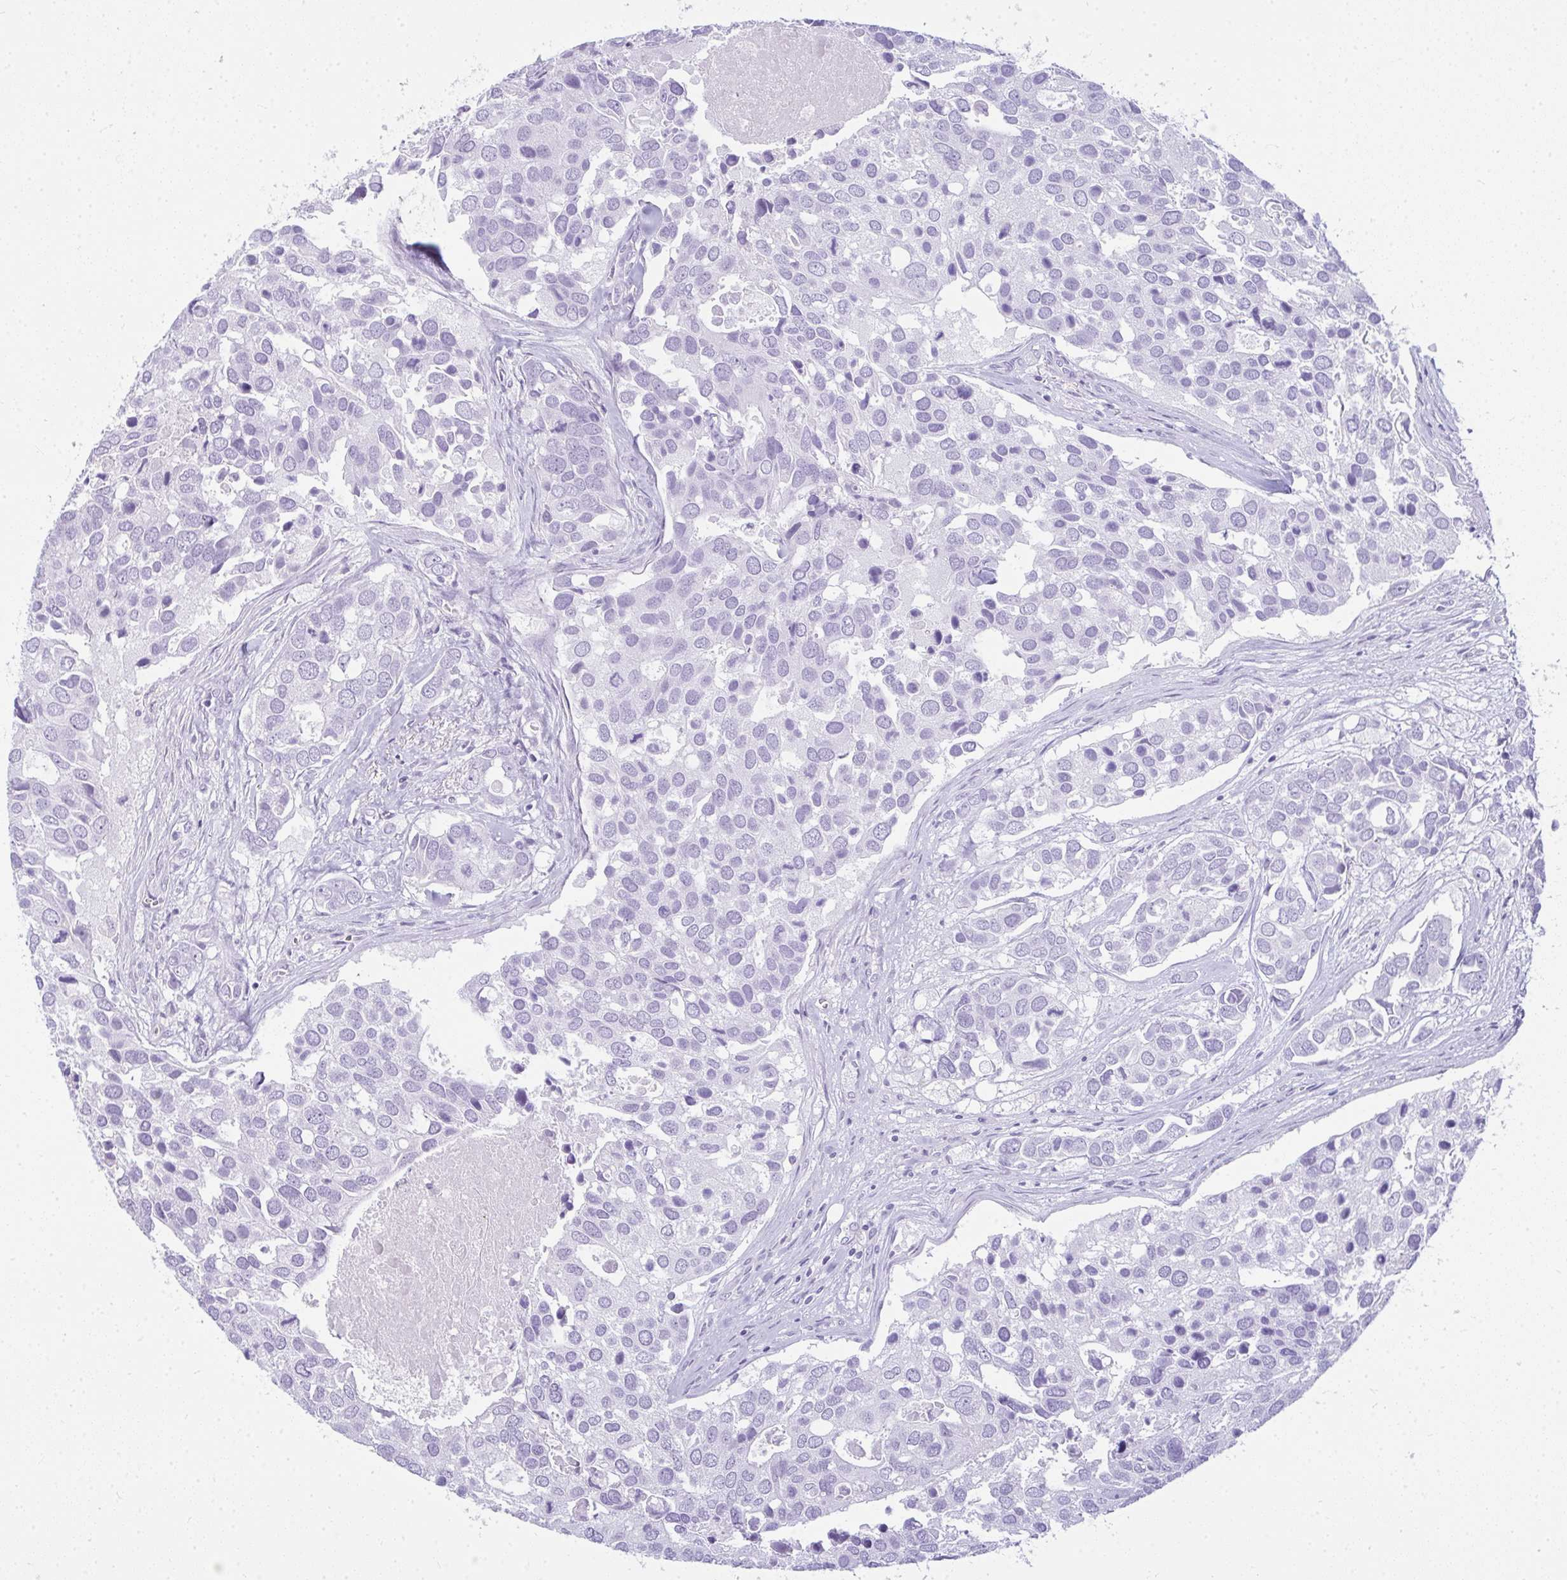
{"staining": {"intensity": "negative", "quantity": "none", "location": "none"}, "tissue": "breast cancer", "cell_type": "Tumor cells", "image_type": "cancer", "snomed": [{"axis": "morphology", "description": "Duct carcinoma"}, {"axis": "topography", "description": "Breast"}], "caption": "A photomicrograph of intraductal carcinoma (breast) stained for a protein reveals no brown staining in tumor cells. (Stains: DAB IHC with hematoxylin counter stain, Microscopy: brightfield microscopy at high magnification).", "gene": "RASL10A", "patient": {"sex": "female", "age": 83}}